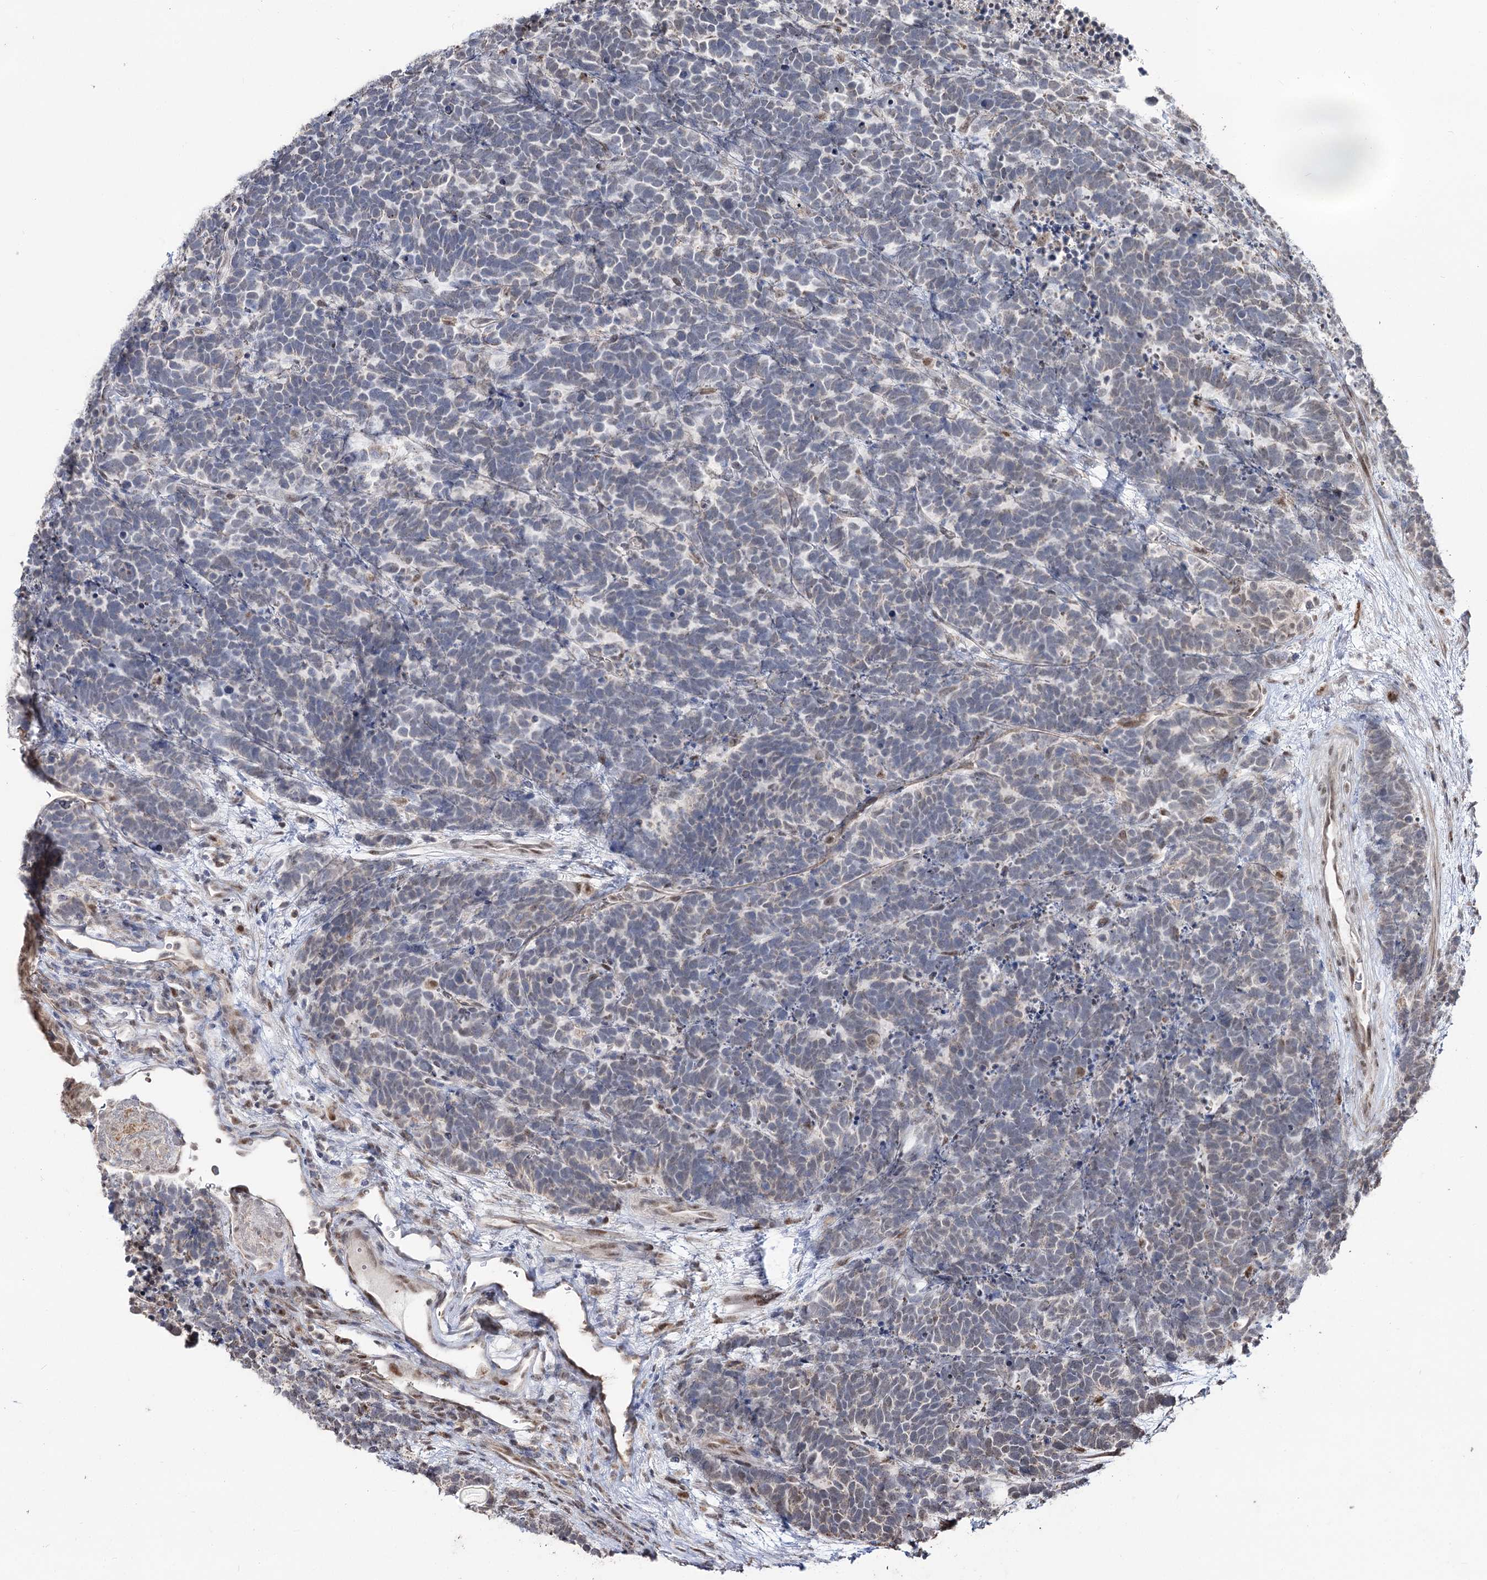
{"staining": {"intensity": "negative", "quantity": "none", "location": "none"}, "tissue": "carcinoid", "cell_type": "Tumor cells", "image_type": "cancer", "snomed": [{"axis": "morphology", "description": "Carcinoma, NOS"}, {"axis": "morphology", "description": "Carcinoid, malignant, NOS"}, {"axis": "topography", "description": "Urinary bladder"}], "caption": "High magnification brightfield microscopy of carcinoid (malignant) stained with DAB (3,3'-diaminobenzidine) (brown) and counterstained with hematoxylin (blue): tumor cells show no significant staining. Nuclei are stained in blue.", "gene": "RUFY4", "patient": {"sex": "male", "age": 57}}